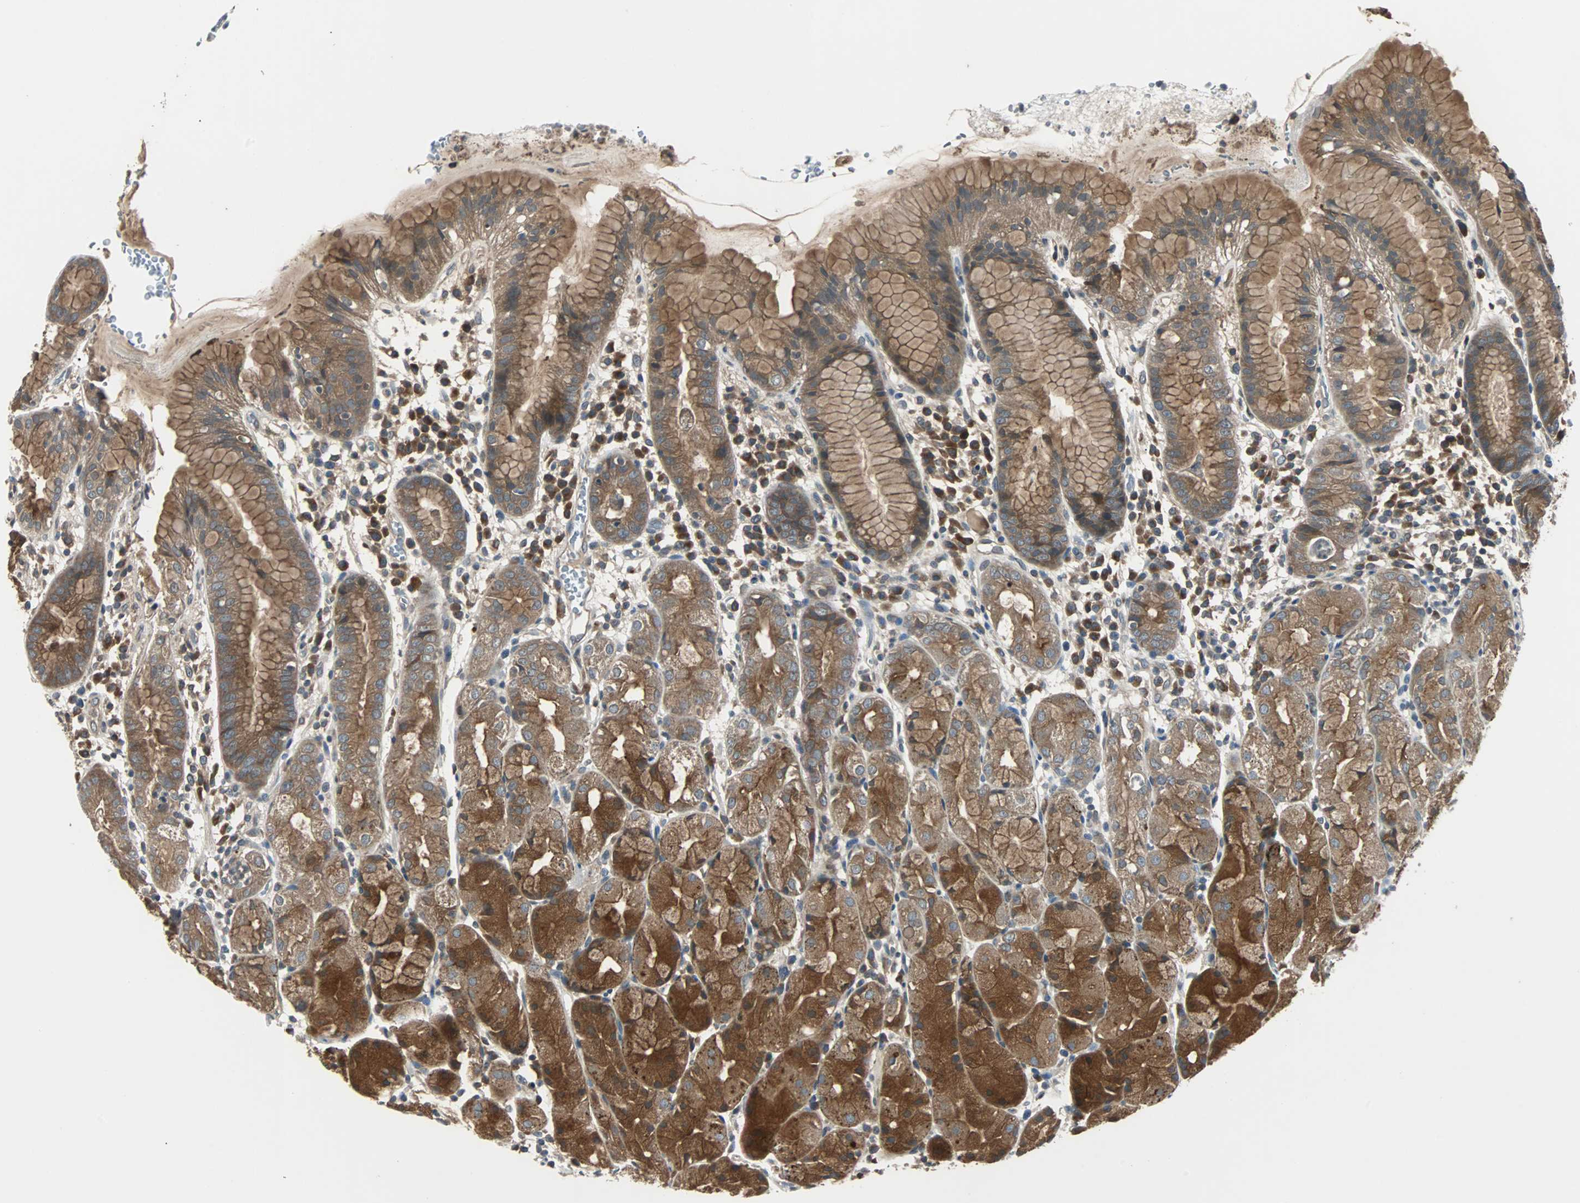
{"staining": {"intensity": "strong", "quantity": ">75%", "location": "cytoplasmic/membranous"}, "tissue": "stomach", "cell_type": "Glandular cells", "image_type": "normal", "snomed": [{"axis": "morphology", "description": "Normal tissue, NOS"}, {"axis": "topography", "description": "Stomach"}, {"axis": "topography", "description": "Stomach, lower"}], "caption": "Brown immunohistochemical staining in unremarkable human stomach reveals strong cytoplasmic/membranous expression in approximately >75% of glandular cells. (Brightfield microscopy of DAB IHC at high magnification).", "gene": "ARF1", "patient": {"sex": "female", "age": 75}}